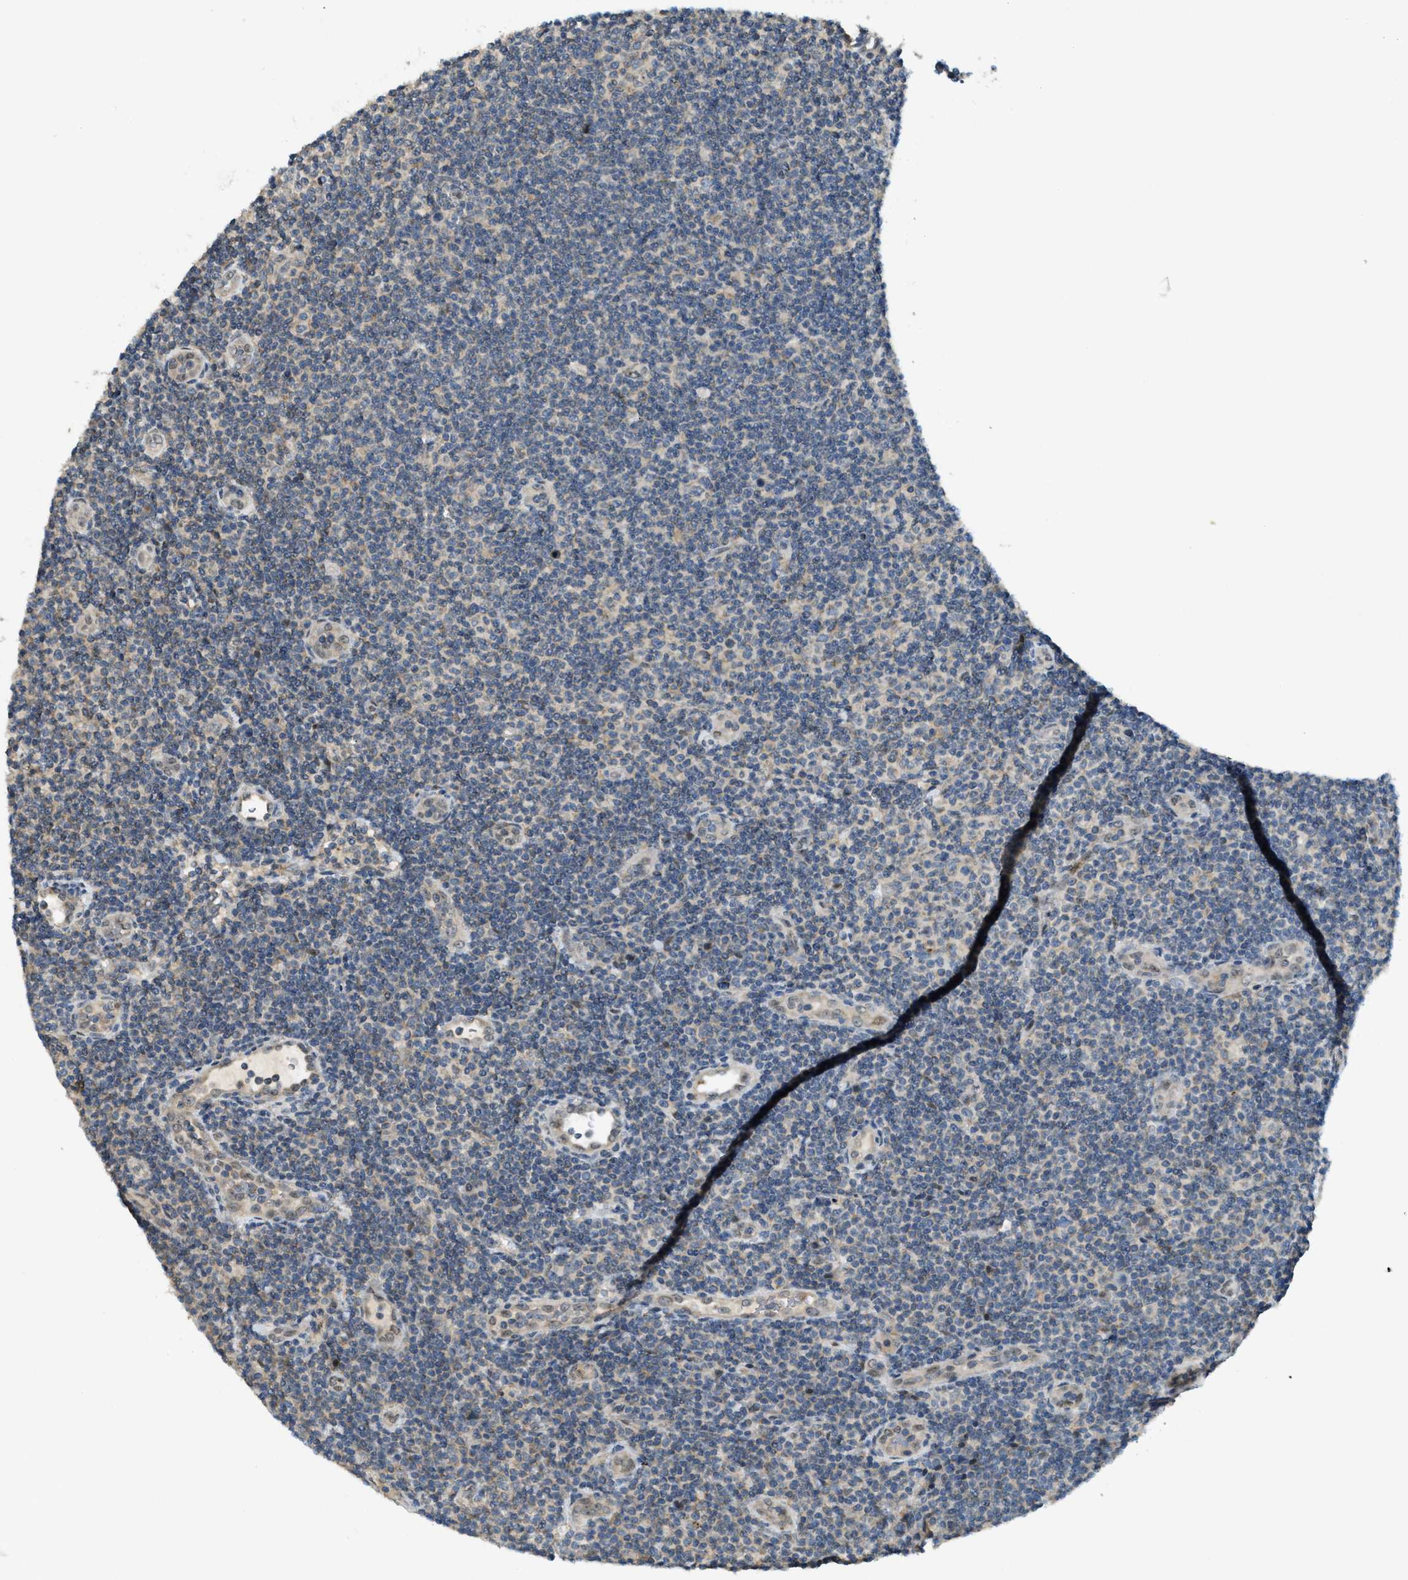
{"staining": {"intensity": "weak", "quantity": "<25%", "location": "cytoplasmic/membranous"}, "tissue": "lymphoma", "cell_type": "Tumor cells", "image_type": "cancer", "snomed": [{"axis": "morphology", "description": "Malignant lymphoma, non-Hodgkin's type, Low grade"}, {"axis": "topography", "description": "Lymph node"}], "caption": "Micrograph shows no protein staining in tumor cells of lymphoma tissue. (DAB (3,3'-diaminobenzidine) immunohistochemistry visualized using brightfield microscopy, high magnification).", "gene": "TRAPPC14", "patient": {"sex": "male", "age": 83}}